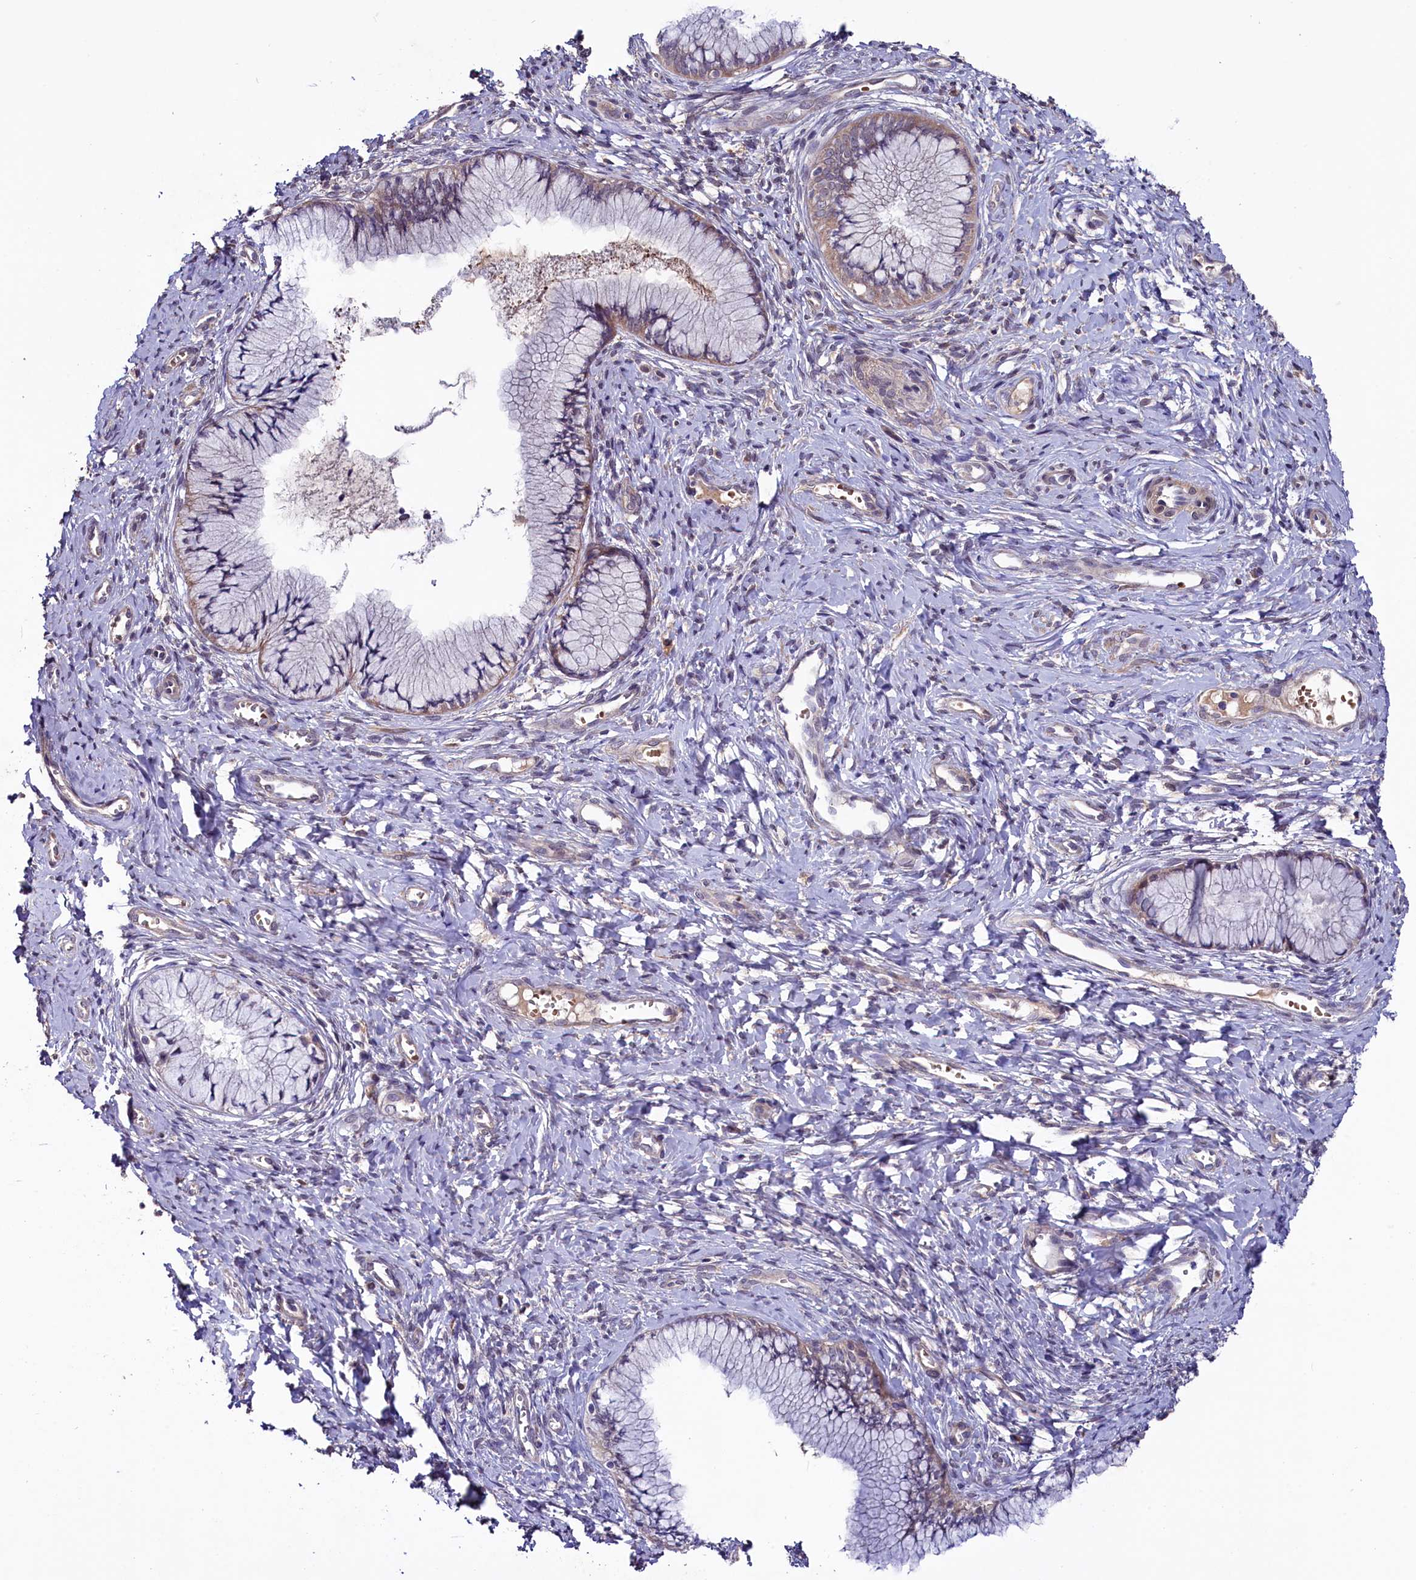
{"staining": {"intensity": "weak", "quantity": "25%-75%", "location": "cytoplasmic/membranous"}, "tissue": "cervix", "cell_type": "Glandular cells", "image_type": "normal", "snomed": [{"axis": "morphology", "description": "Normal tissue, NOS"}, {"axis": "topography", "description": "Cervix"}], "caption": "Protein staining of normal cervix demonstrates weak cytoplasmic/membranous expression in about 25%-75% of glandular cells. (IHC, brightfield microscopy, high magnification).", "gene": "SLC39A6", "patient": {"sex": "female", "age": 42}}